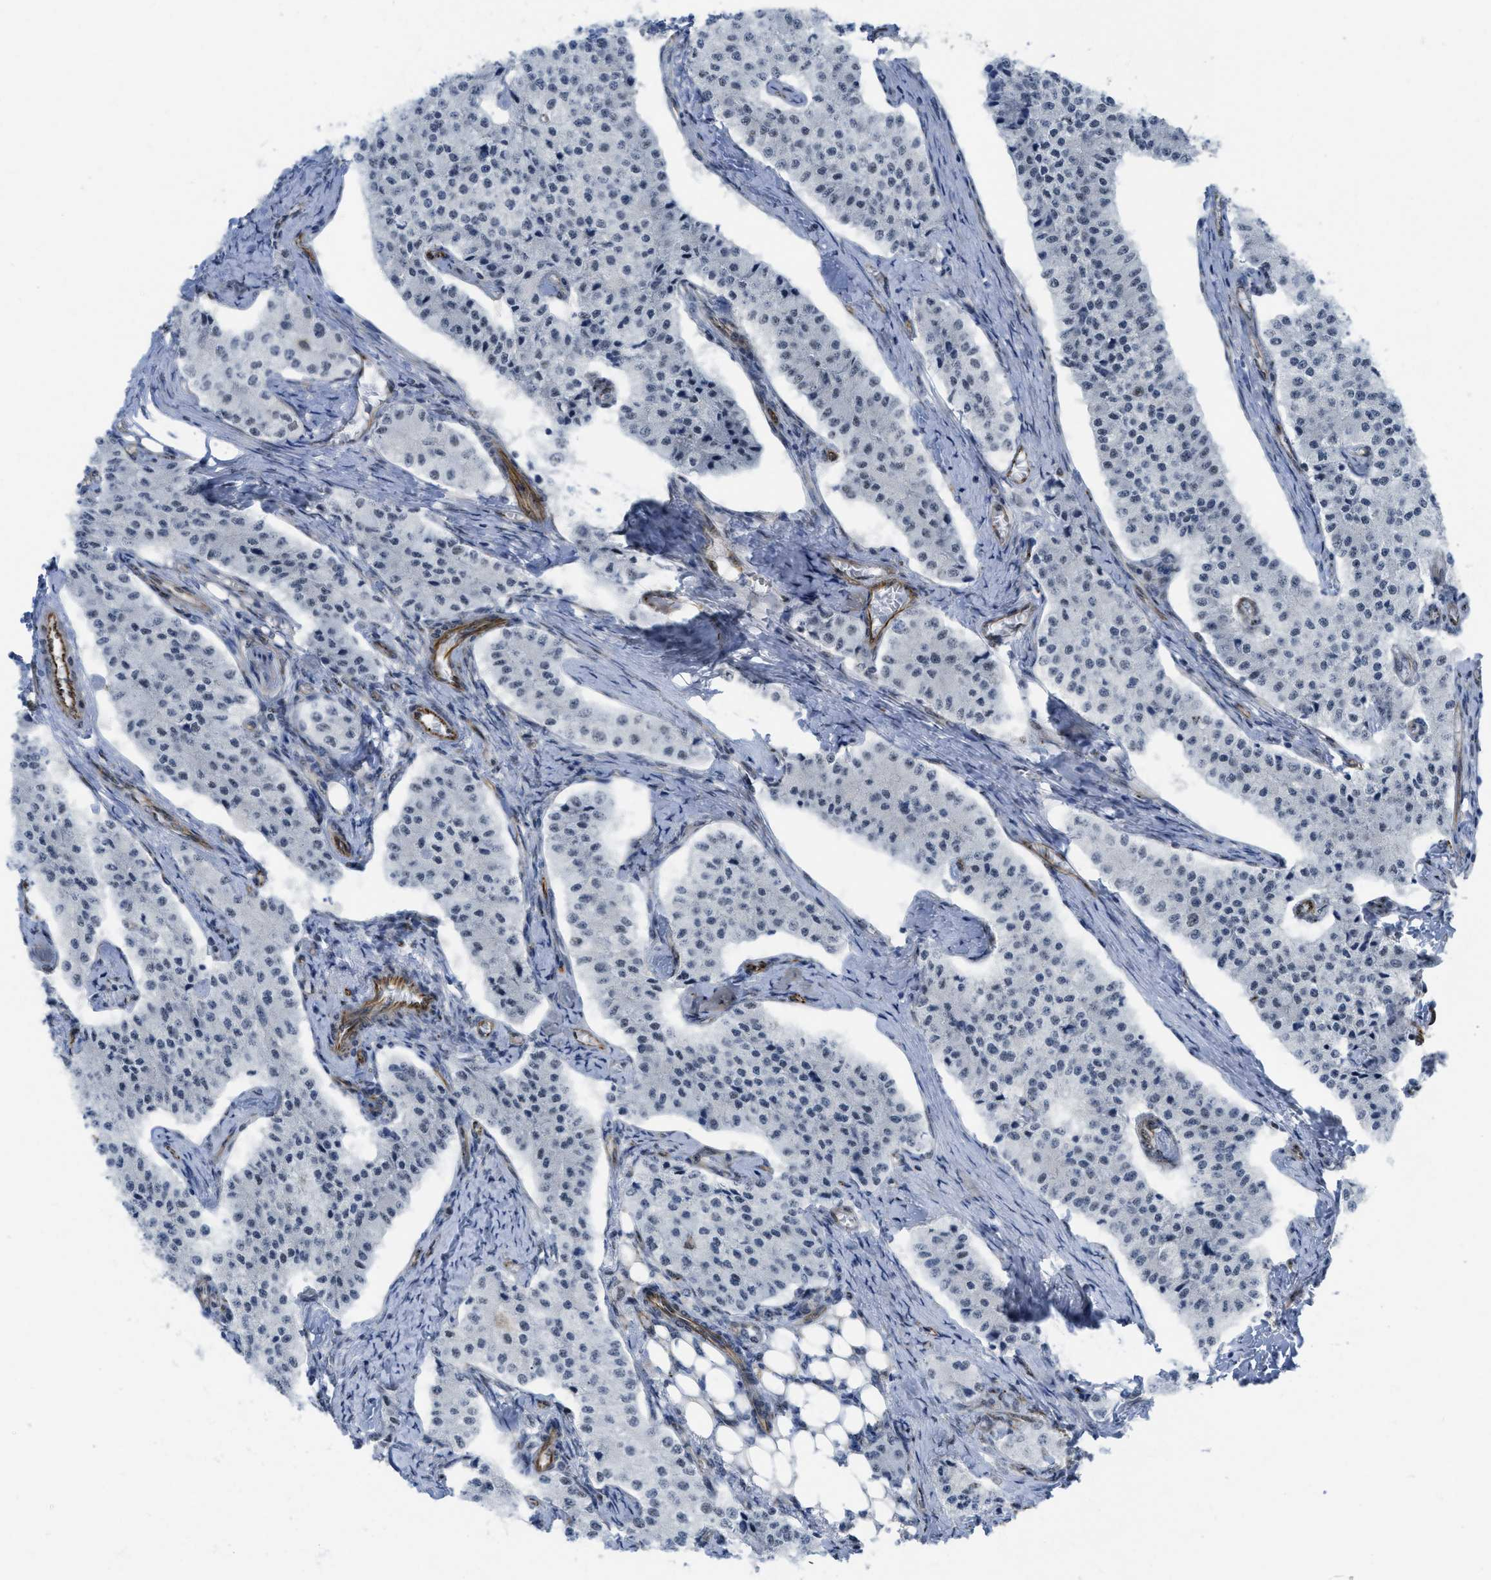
{"staining": {"intensity": "negative", "quantity": "none", "location": "none"}, "tissue": "carcinoid", "cell_type": "Tumor cells", "image_type": "cancer", "snomed": [{"axis": "morphology", "description": "Carcinoid, malignant, NOS"}, {"axis": "topography", "description": "Colon"}], "caption": "Immunohistochemistry photomicrograph of human malignant carcinoid stained for a protein (brown), which reveals no expression in tumor cells.", "gene": "LRRC8B", "patient": {"sex": "female", "age": 52}}